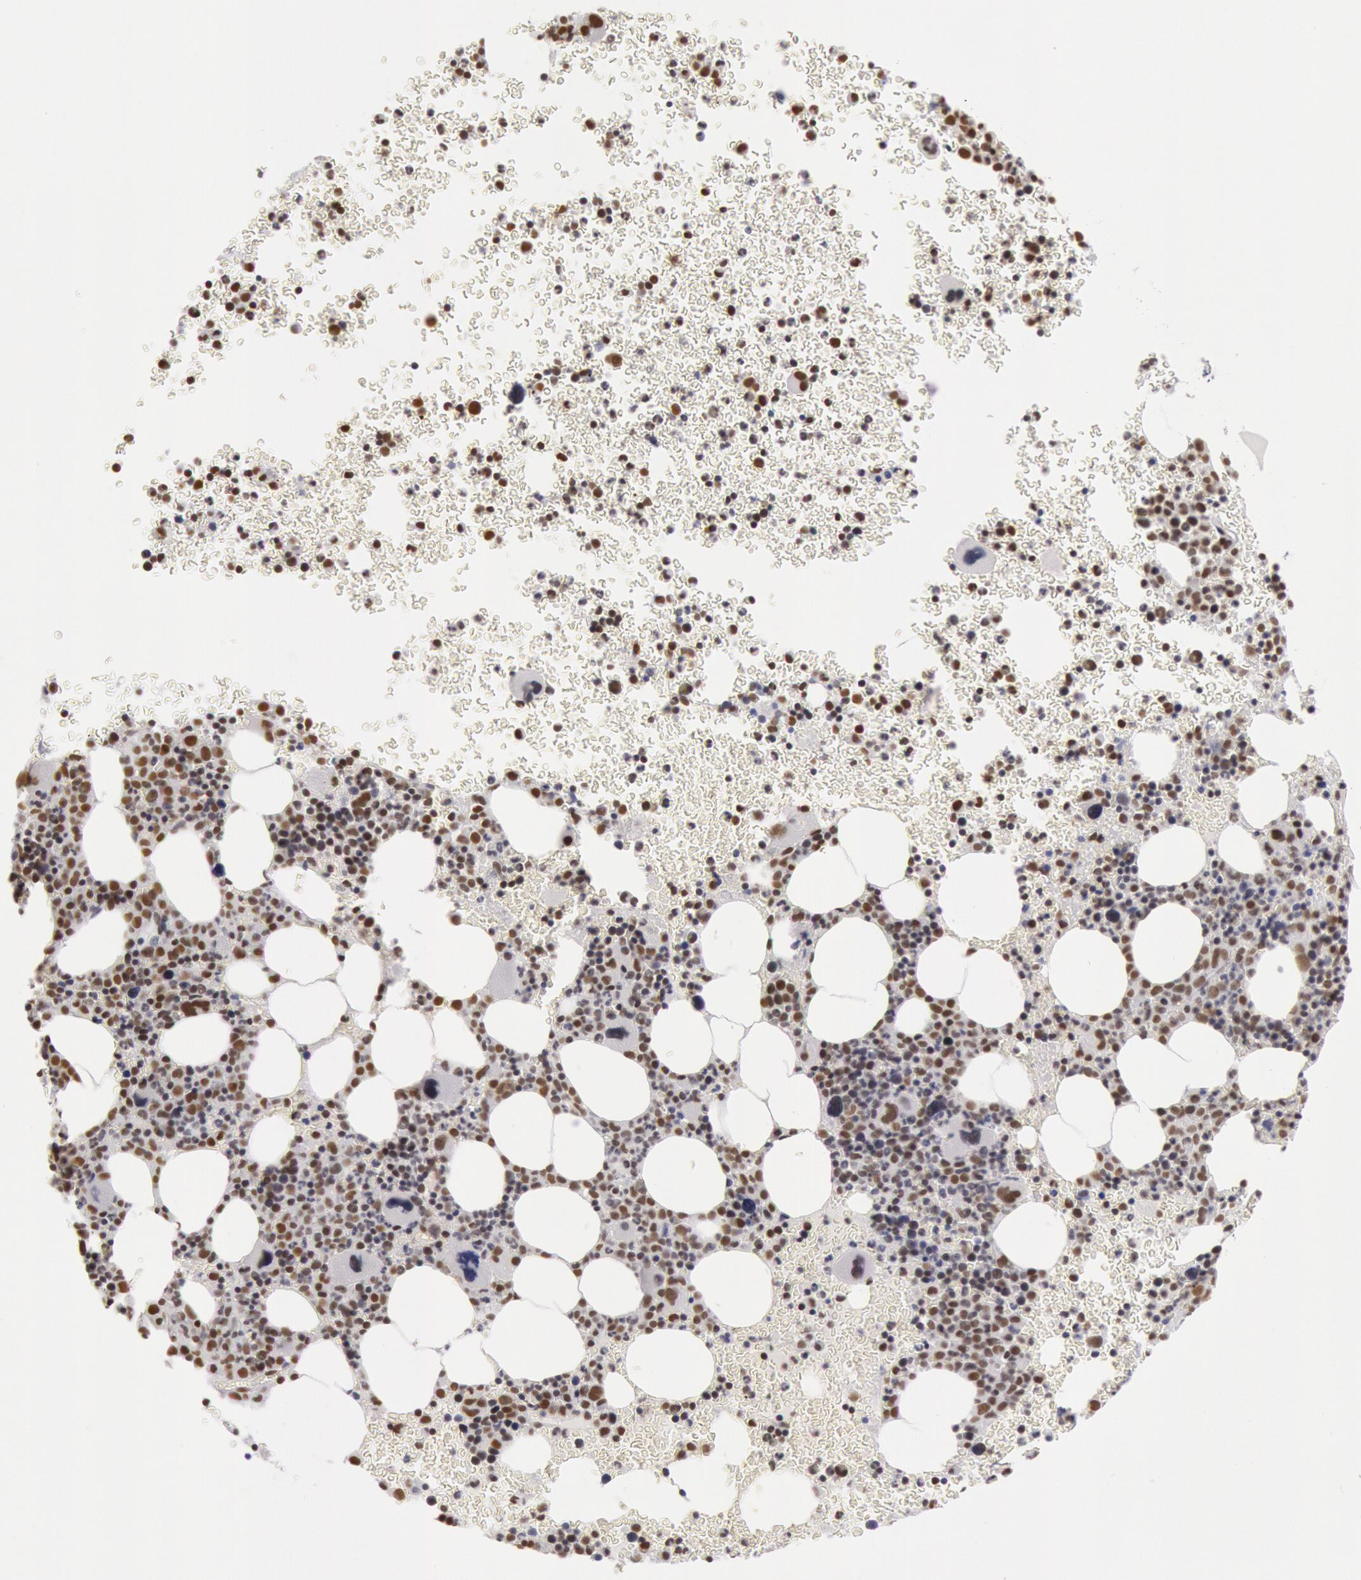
{"staining": {"intensity": "moderate", "quantity": ">75%", "location": "nuclear"}, "tissue": "bone marrow", "cell_type": "Hematopoietic cells", "image_type": "normal", "snomed": [{"axis": "morphology", "description": "Normal tissue, NOS"}, {"axis": "topography", "description": "Bone marrow"}], "caption": "The micrograph shows immunohistochemical staining of normal bone marrow. There is moderate nuclear positivity is present in about >75% of hematopoietic cells.", "gene": "ESS2", "patient": {"sex": "male", "age": 69}}